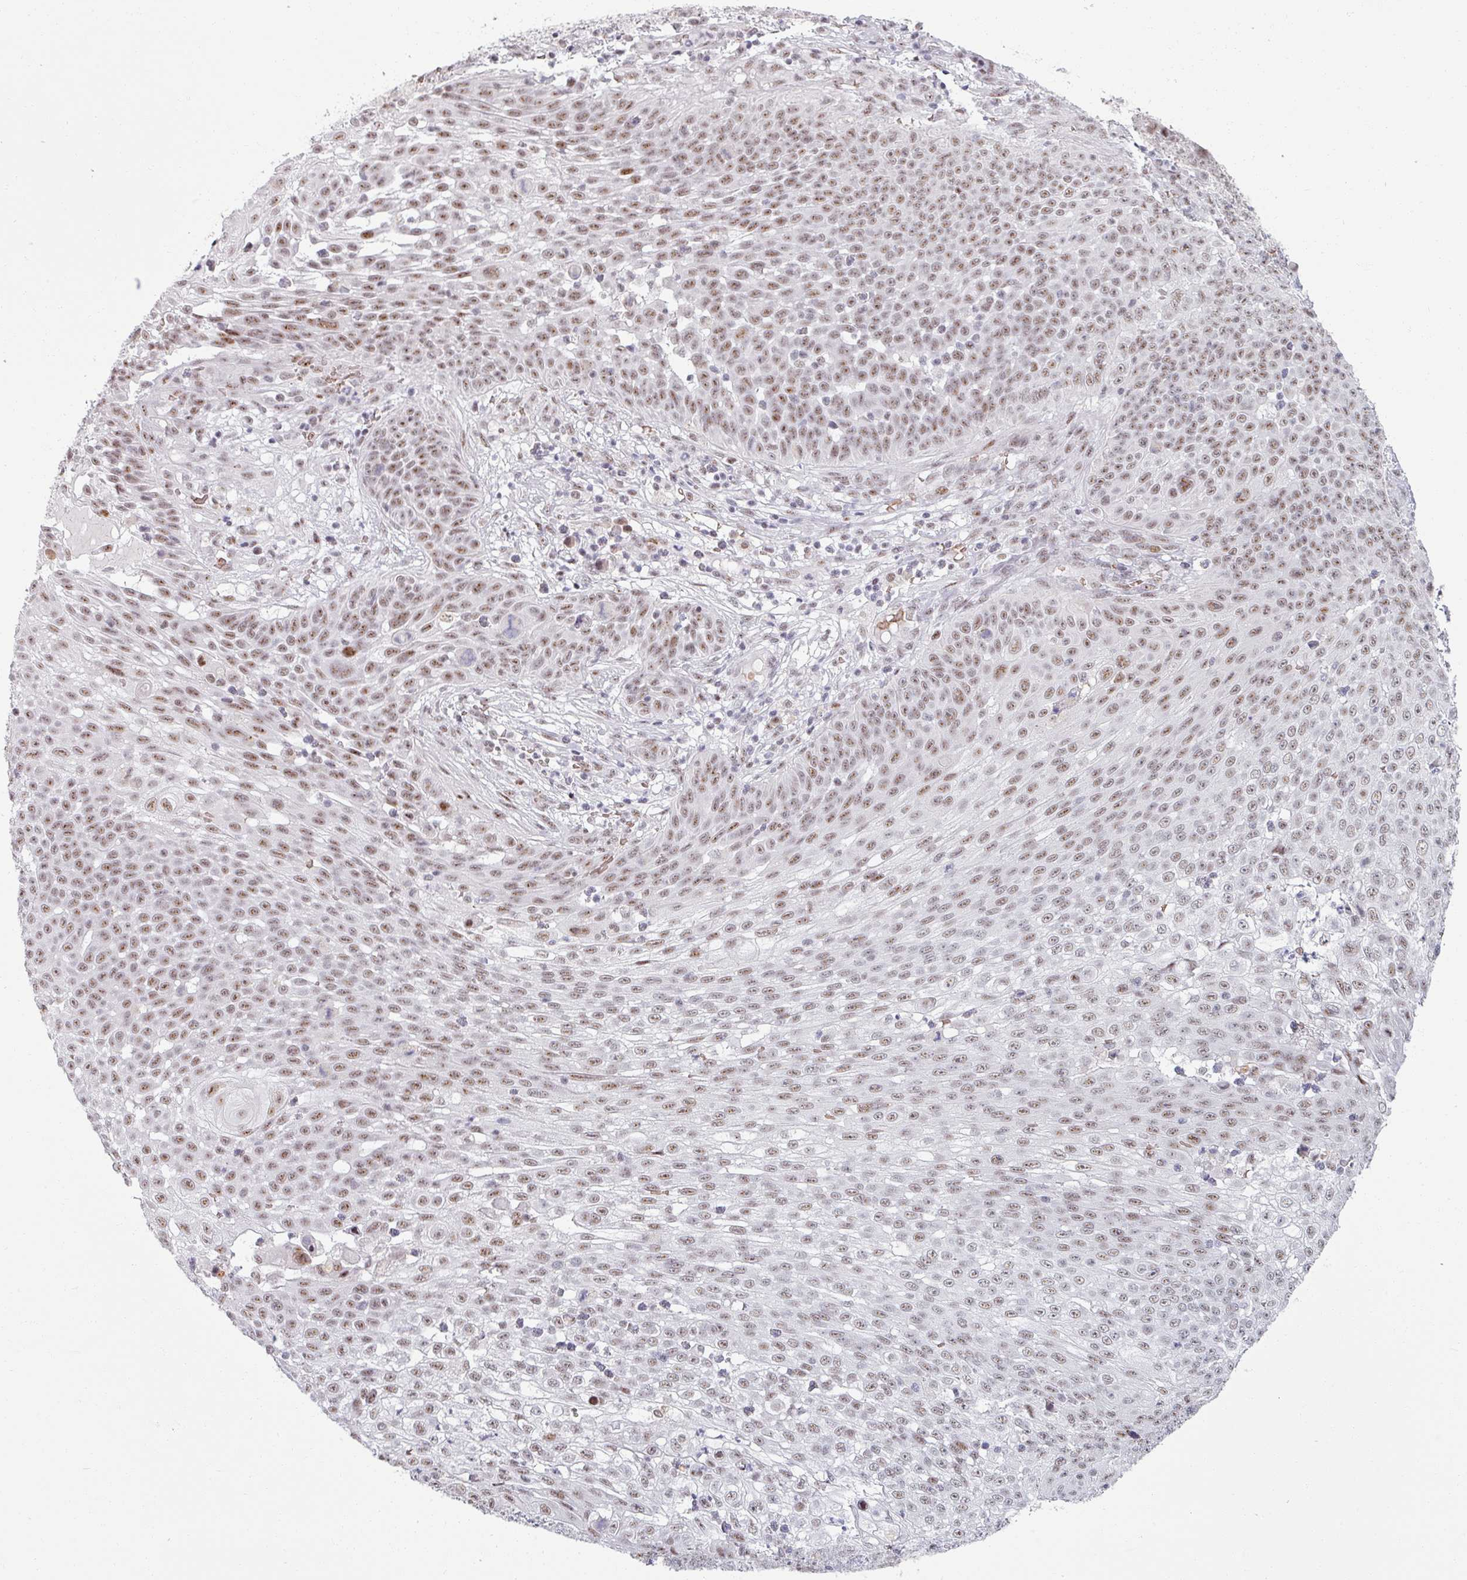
{"staining": {"intensity": "moderate", "quantity": ">75%", "location": "nuclear"}, "tissue": "skin cancer", "cell_type": "Tumor cells", "image_type": "cancer", "snomed": [{"axis": "morphology", "description": "Squamous cell carcinoma, NOS"}, {"axis": "topography", "description": "Skin"}], "caption": "The immunohistochemical stain shows moderate nuclear expression in tumor cells of squamous cell carcinoma (skin) tissue.", "gene": "NCOR1", "patient": {"sex": "male", "age": 24}}